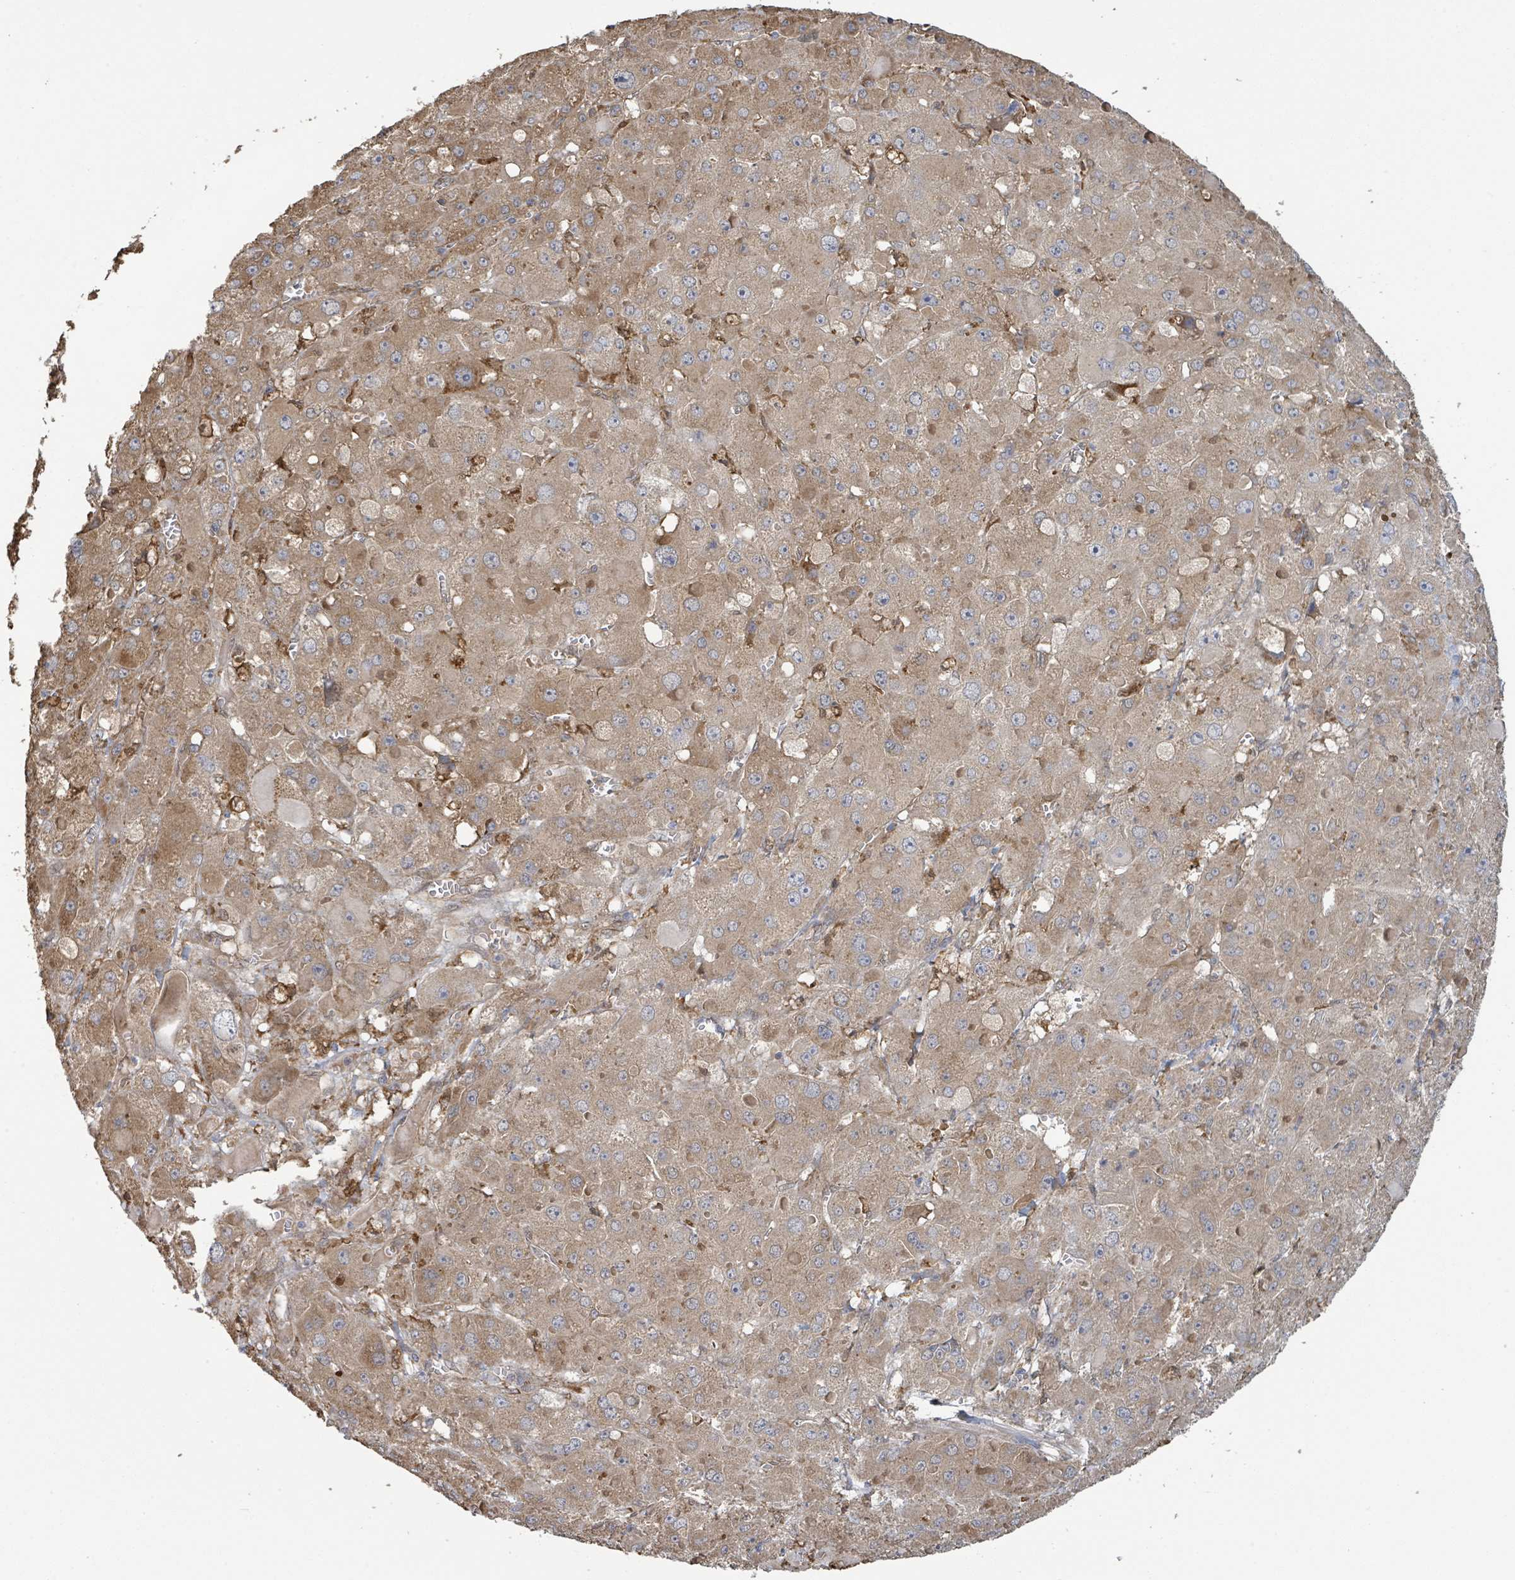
{"staining": {"intensity": "moderate", "quantity": ">75%", "location": "cytoplasmic/membranous"}, "tissue": "liver cancer", "cell_type": "Tumor cells", "image_type": "cancer", "snomed": [{"axis": "morphology", "description": "Carcinoma, Hepatocellular, NOS"}, {"axis": "topography", "description": "Liver"}], "caption": "Human liver cancer (hepatocellular carcinoma) stained with a protein marker shows moderate staining in tumor cells.", "gene": "ARPIN", "patient": {"sex": "female", "age": 73}}